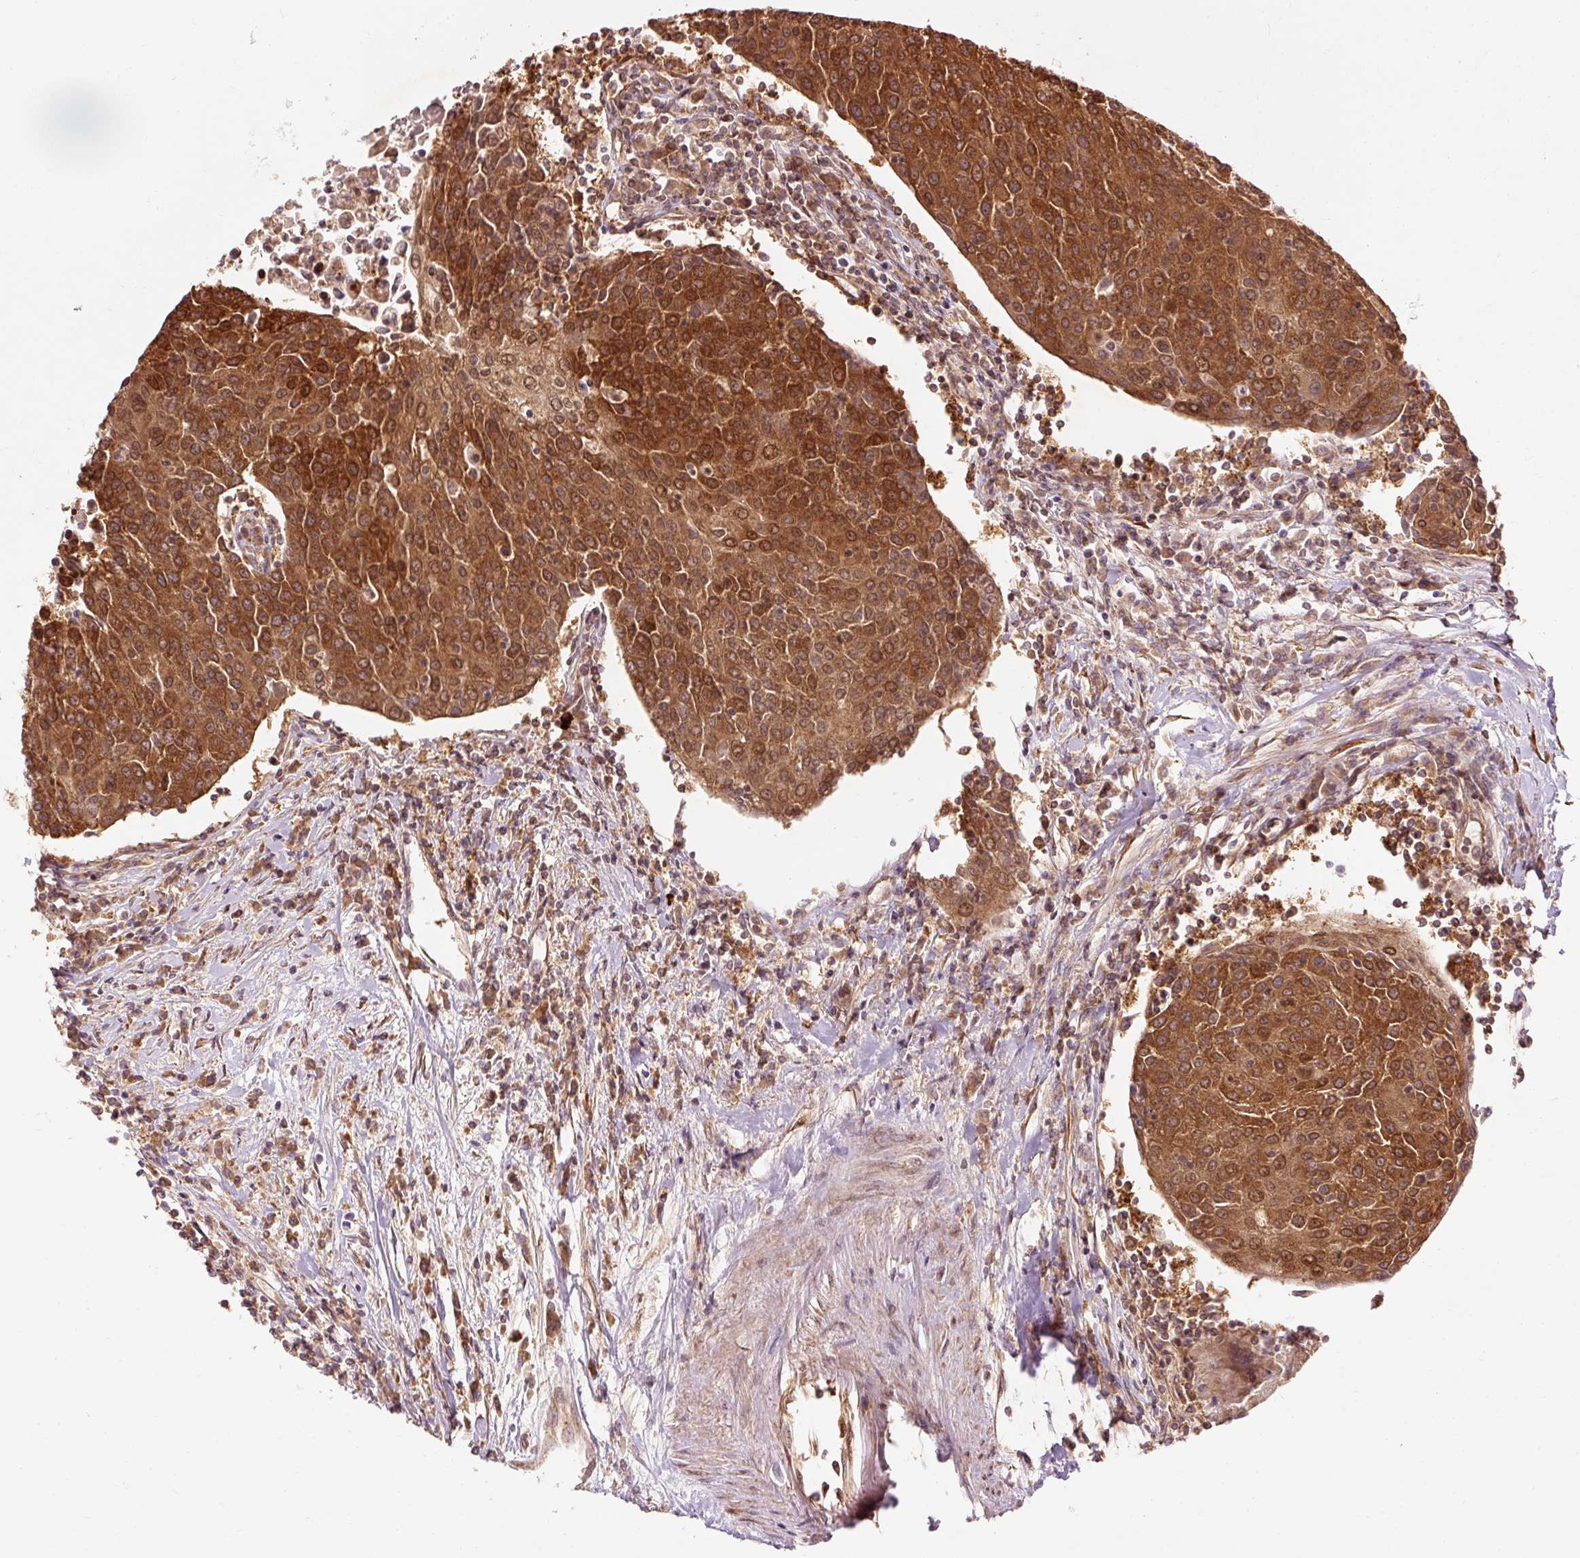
{"staining": {"intensity": "strong", "quantity": ">75%", "location": "cytoplasmic/membranous,nuclear"}, "tissue": "urothelial cancer", "cell_type": "Tumor cells", "image_type": "cancer", "snomed": [{"axis": "morphology", "description": "Urothelial carcinoma, High grade"}, {"axis": "topography", "description": "Urinary bladder"}], "caption": "Immunohistochemistry photomicrograph of human urothelial carcinoma (high-grade) stained for a protein (brown), which shows high levels of strong cytoplasmic/membranous and nuclear staining in approximately >75% of tumor cells.", "gene": "PDAP1", "patient": {"sex": "female", "age": 85}}